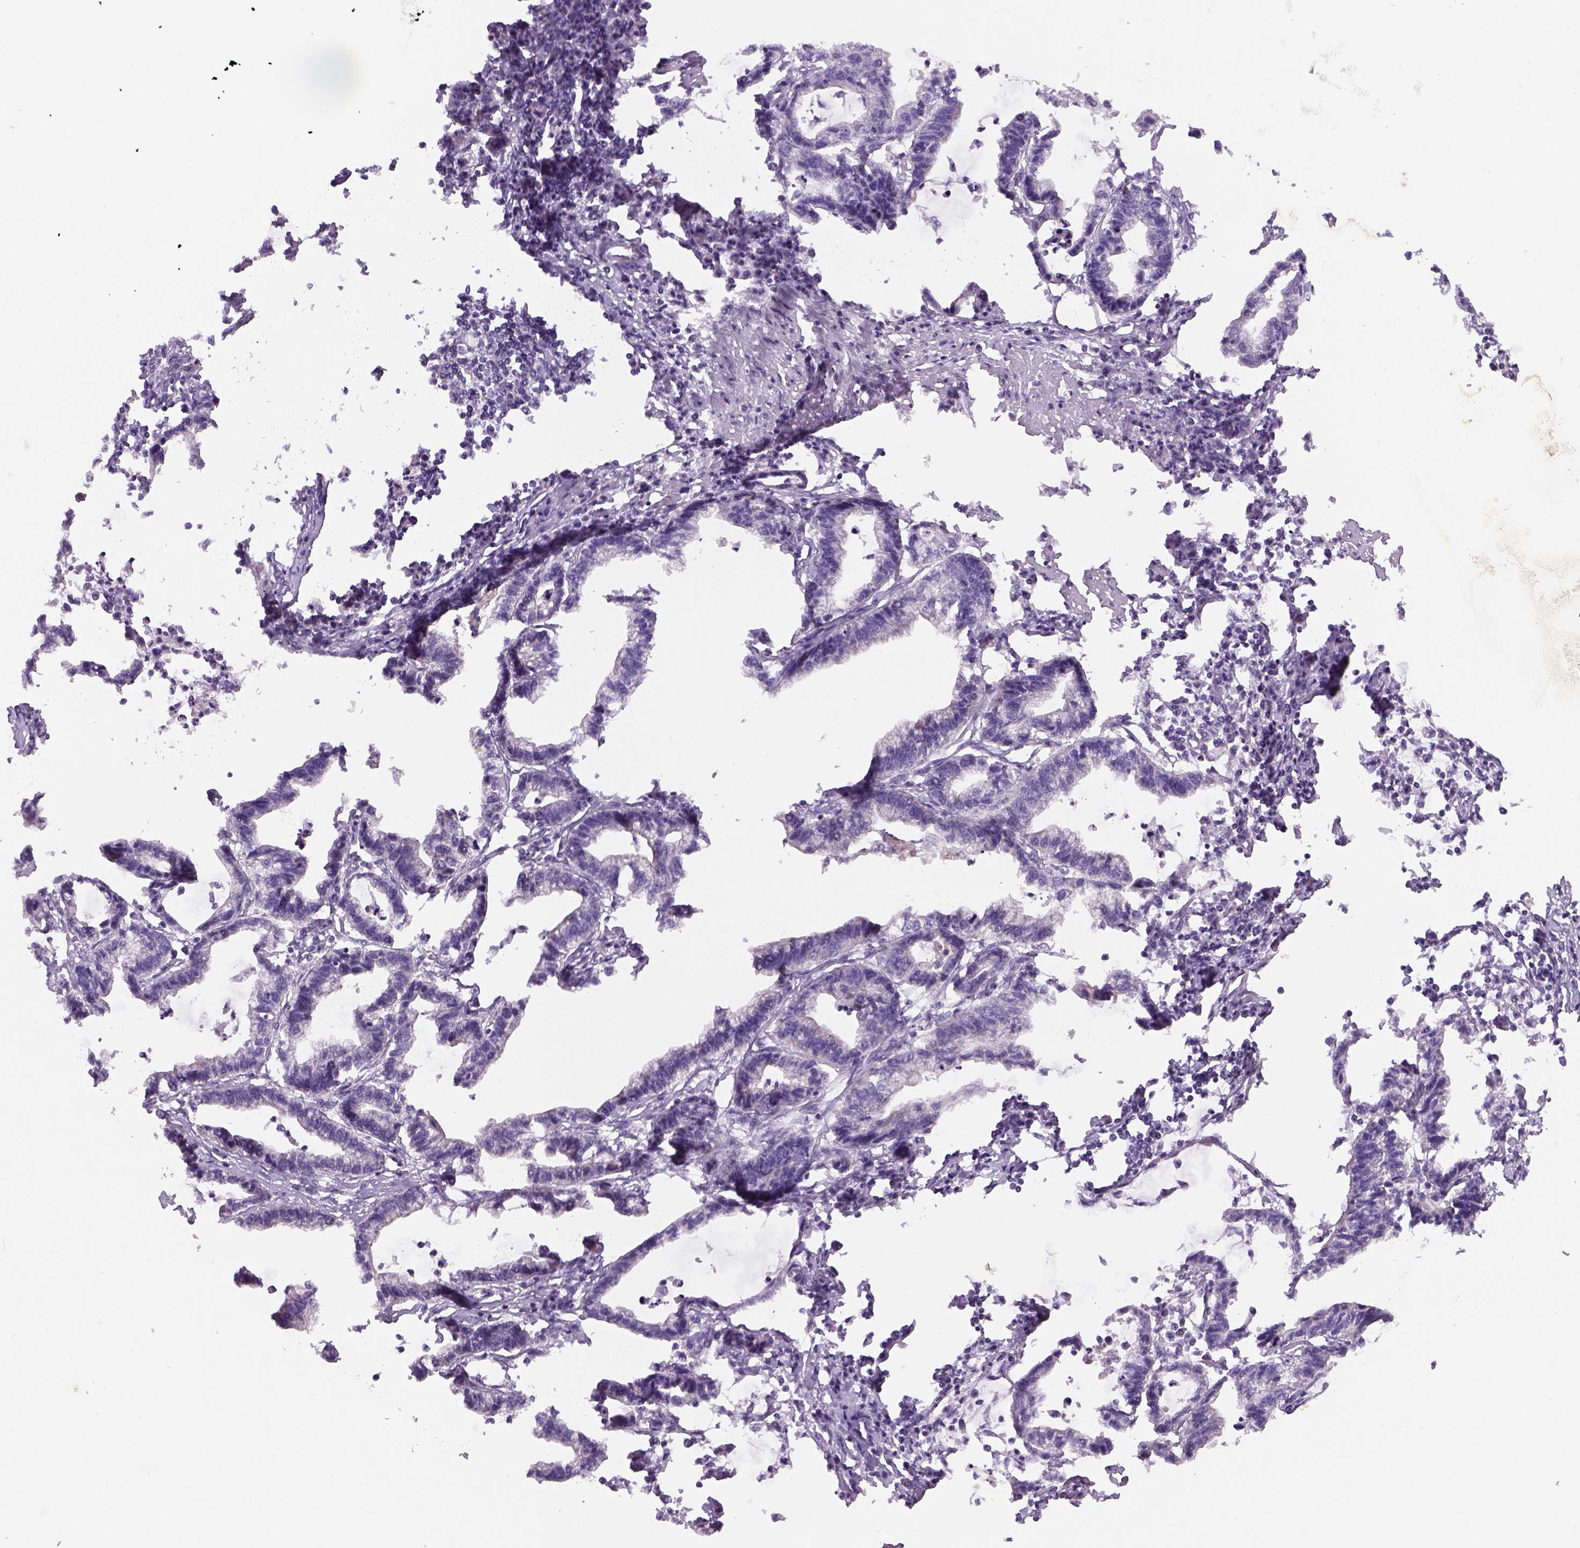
{"staining": {"intensity": "negative", "quantity": "none", "location": "none"}, "tissue": "stomach cancer", "cell_type": "Tumor cells", "image_type": "cancer", "snomed": [{"axis": "morphology", "description": "Adenocarcinoma, NOS"}, {"axis": "topography", "description": "Stomach"}], "caption": "IHC histopathology image of human stomach cancer (adenocarcinoma) stained for a protein (brown), which reveals no expression in tumor cells.", "gene": "ADGRV1", "patient": {"sex": "male", "age": 83}}